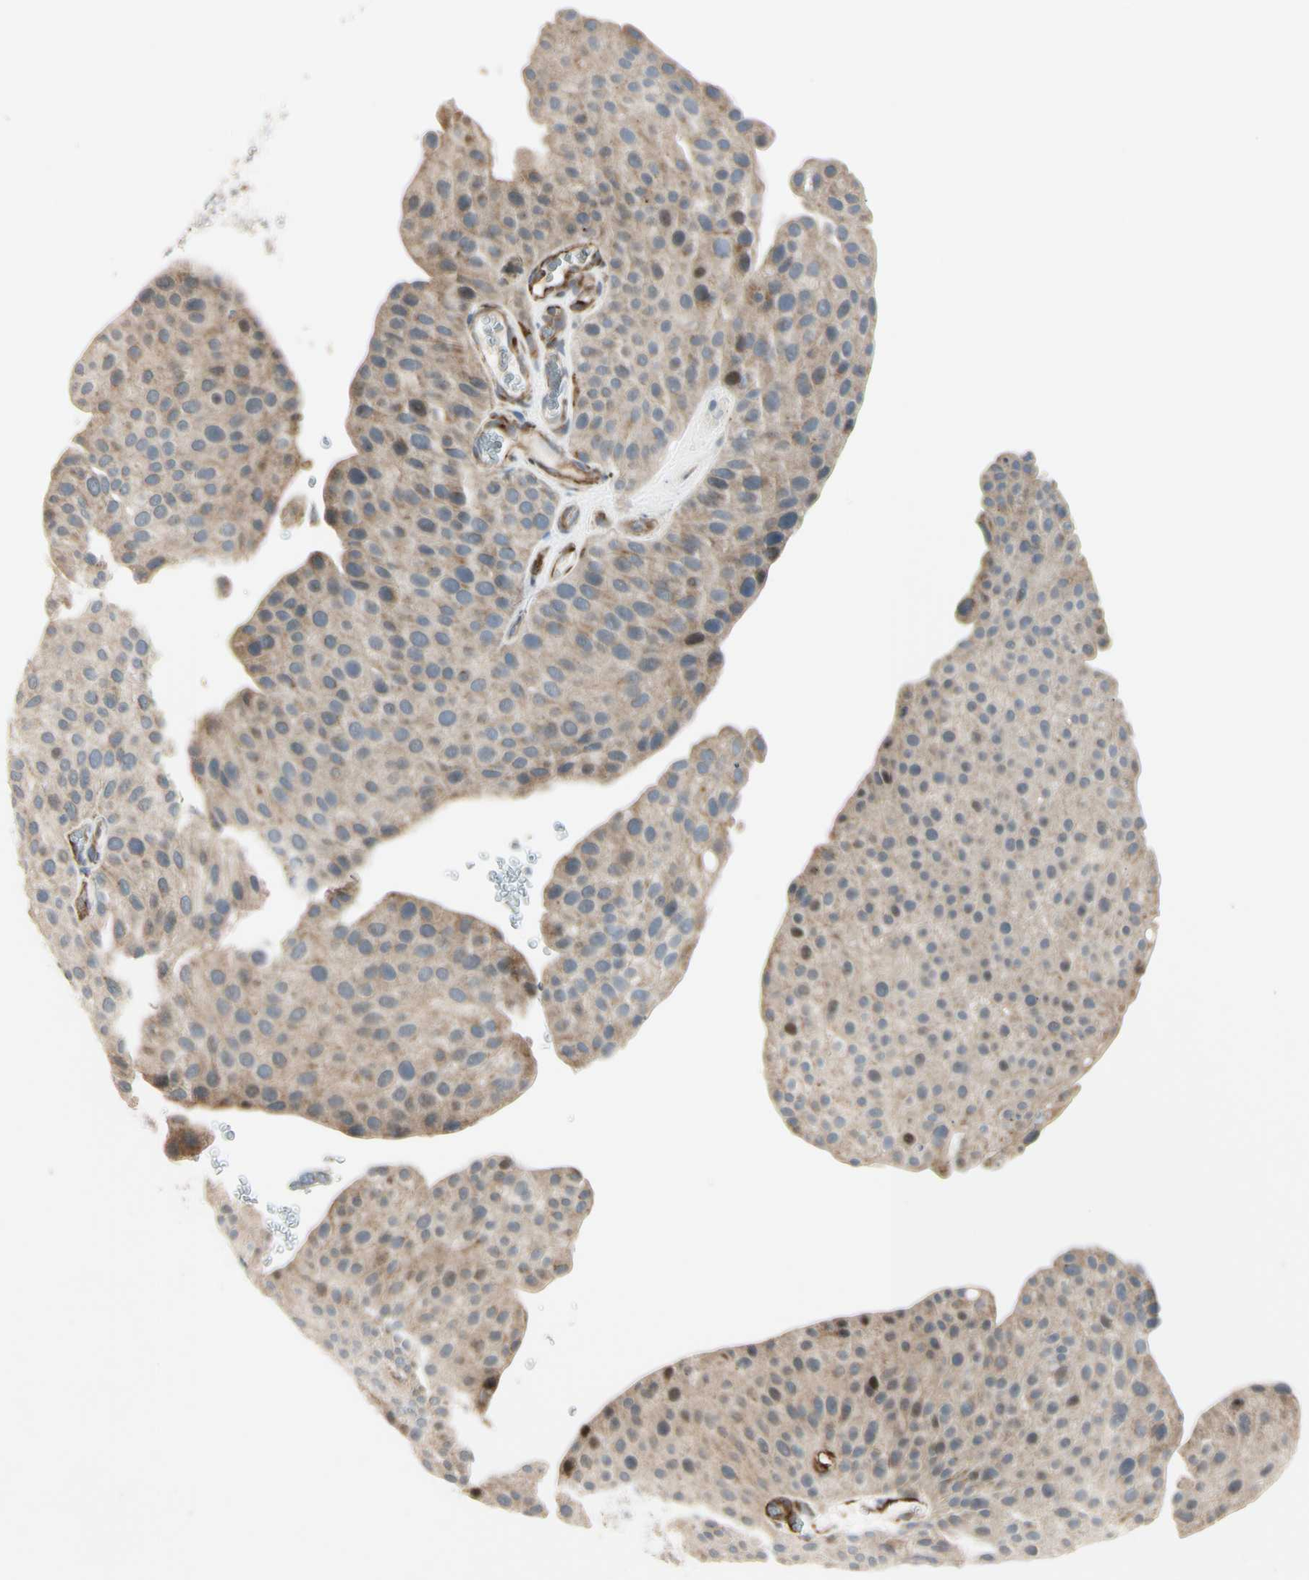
{"staining": {"intensity": "weak", "quantity": "25%-75%", "location": "cytoplasmic/membranous,nuclear"}, "tissue": "urothelial cancer", "cell_type": "Tumor cells", "image_type": "cancer", "snomed": [{"axis": "morphology", "description": "Urothelial carcinoma, Low grade"}, {"axis": "topography", "description": "Smooth muscle"}, {"axis": "topography", "description": "Urinary bladder"}], "caption": "A micrograph of human urothelial carcinoma (low-grade) stained for a protein displays weak cytoplasmic/membranous and nuclear brown staining in tumor cells. The staining was performed using DAB to visualize the protein expression in brown, while the nuclei were stained in blue with hematoxylin (Magnification: 20x).", "gene": "NDFIP1", "patient": {"sex": "male", "age": 60}}